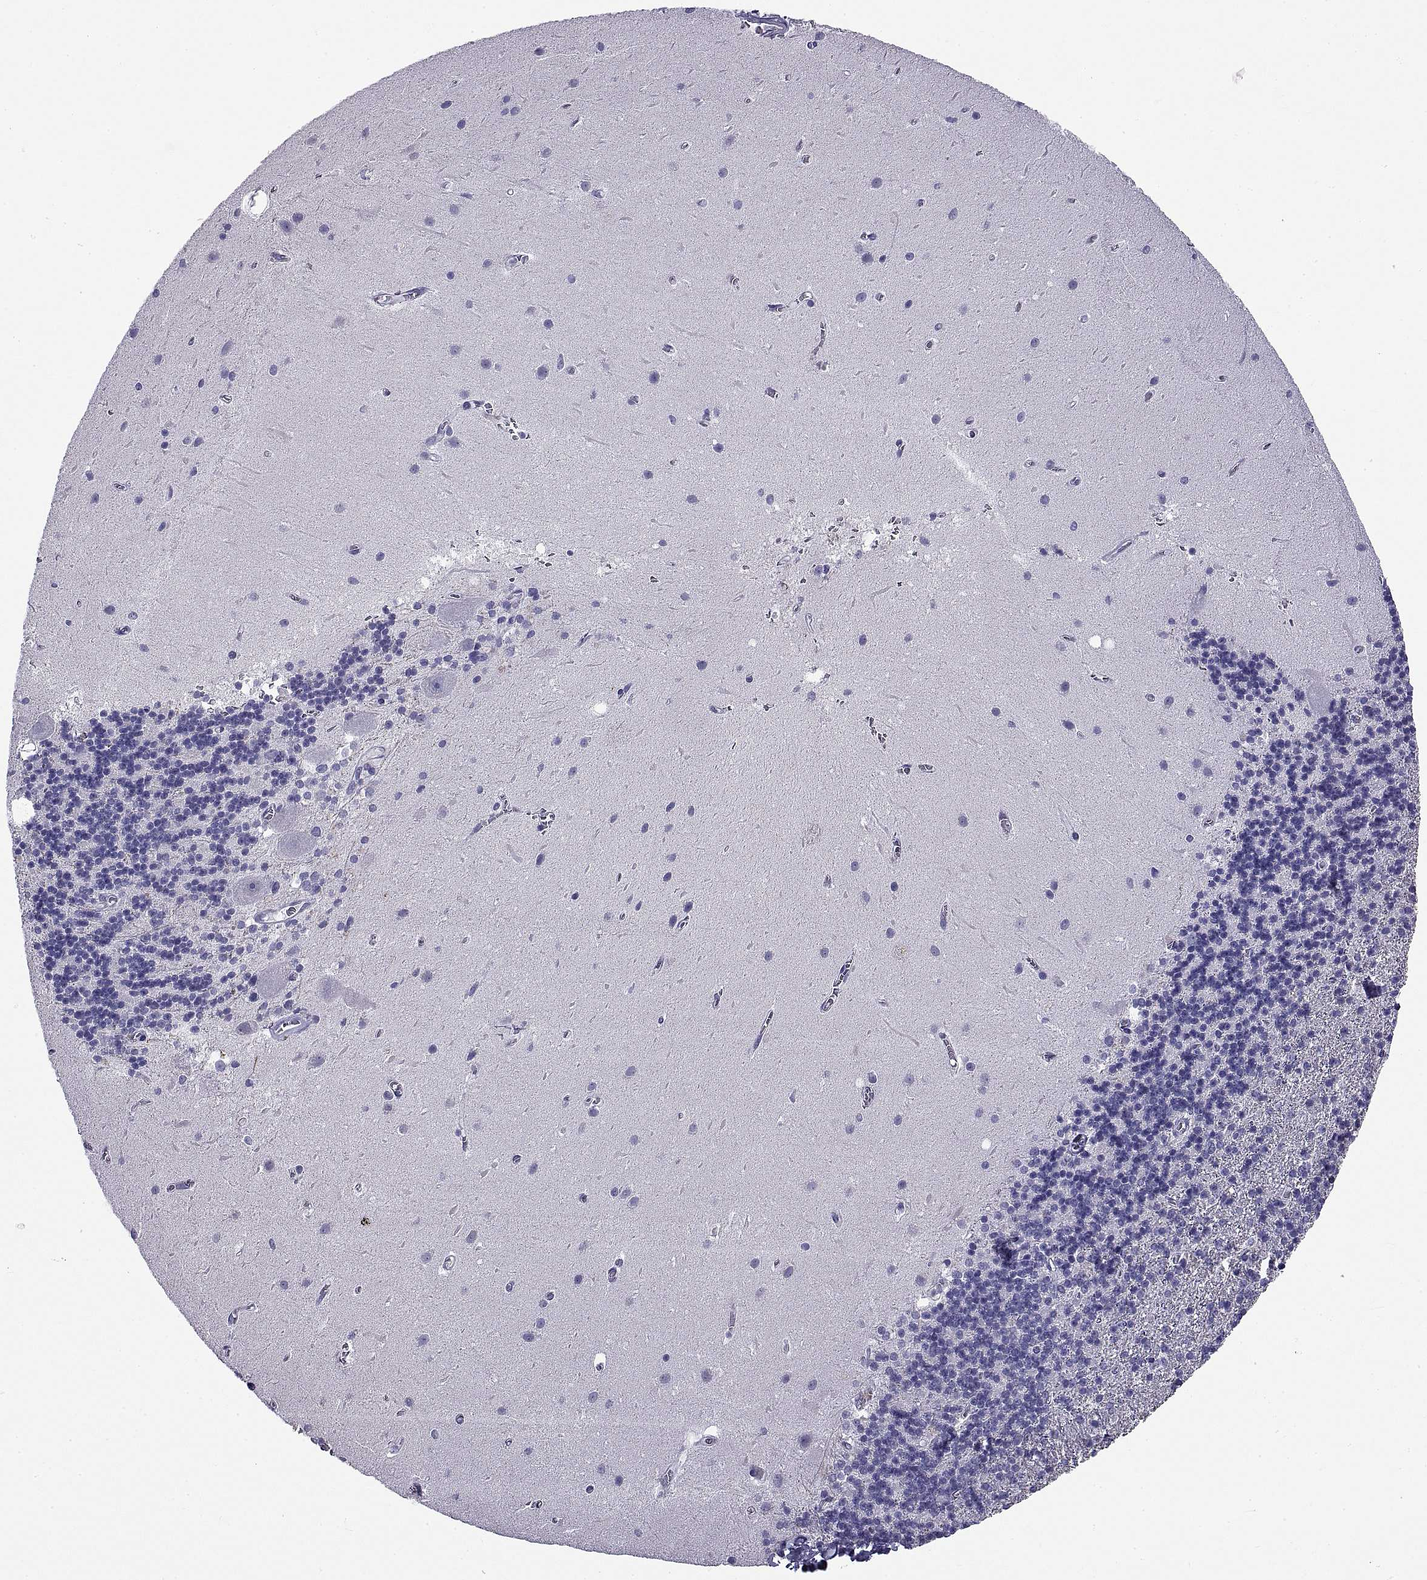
{"staining": {"intensity": "negative", "quantity": "none", "location": "none"}, "tissue": "cerebellum", "cell_type": "Cells in granular layer", "image_type": "normal", "snomed": [{"axis": "morphology", "description": "Normal tissue, NOS"}, {"axis": "topography", "description": "Cerebellum"}], "caption": "An immunohistochemistry (IHC) micrograph of benign cerebellum is shown. There is no staining in cells in granular layer of cerebellum.", "gene": "TGFBR3L", "patient": {"sex": "male", "age": 70}}